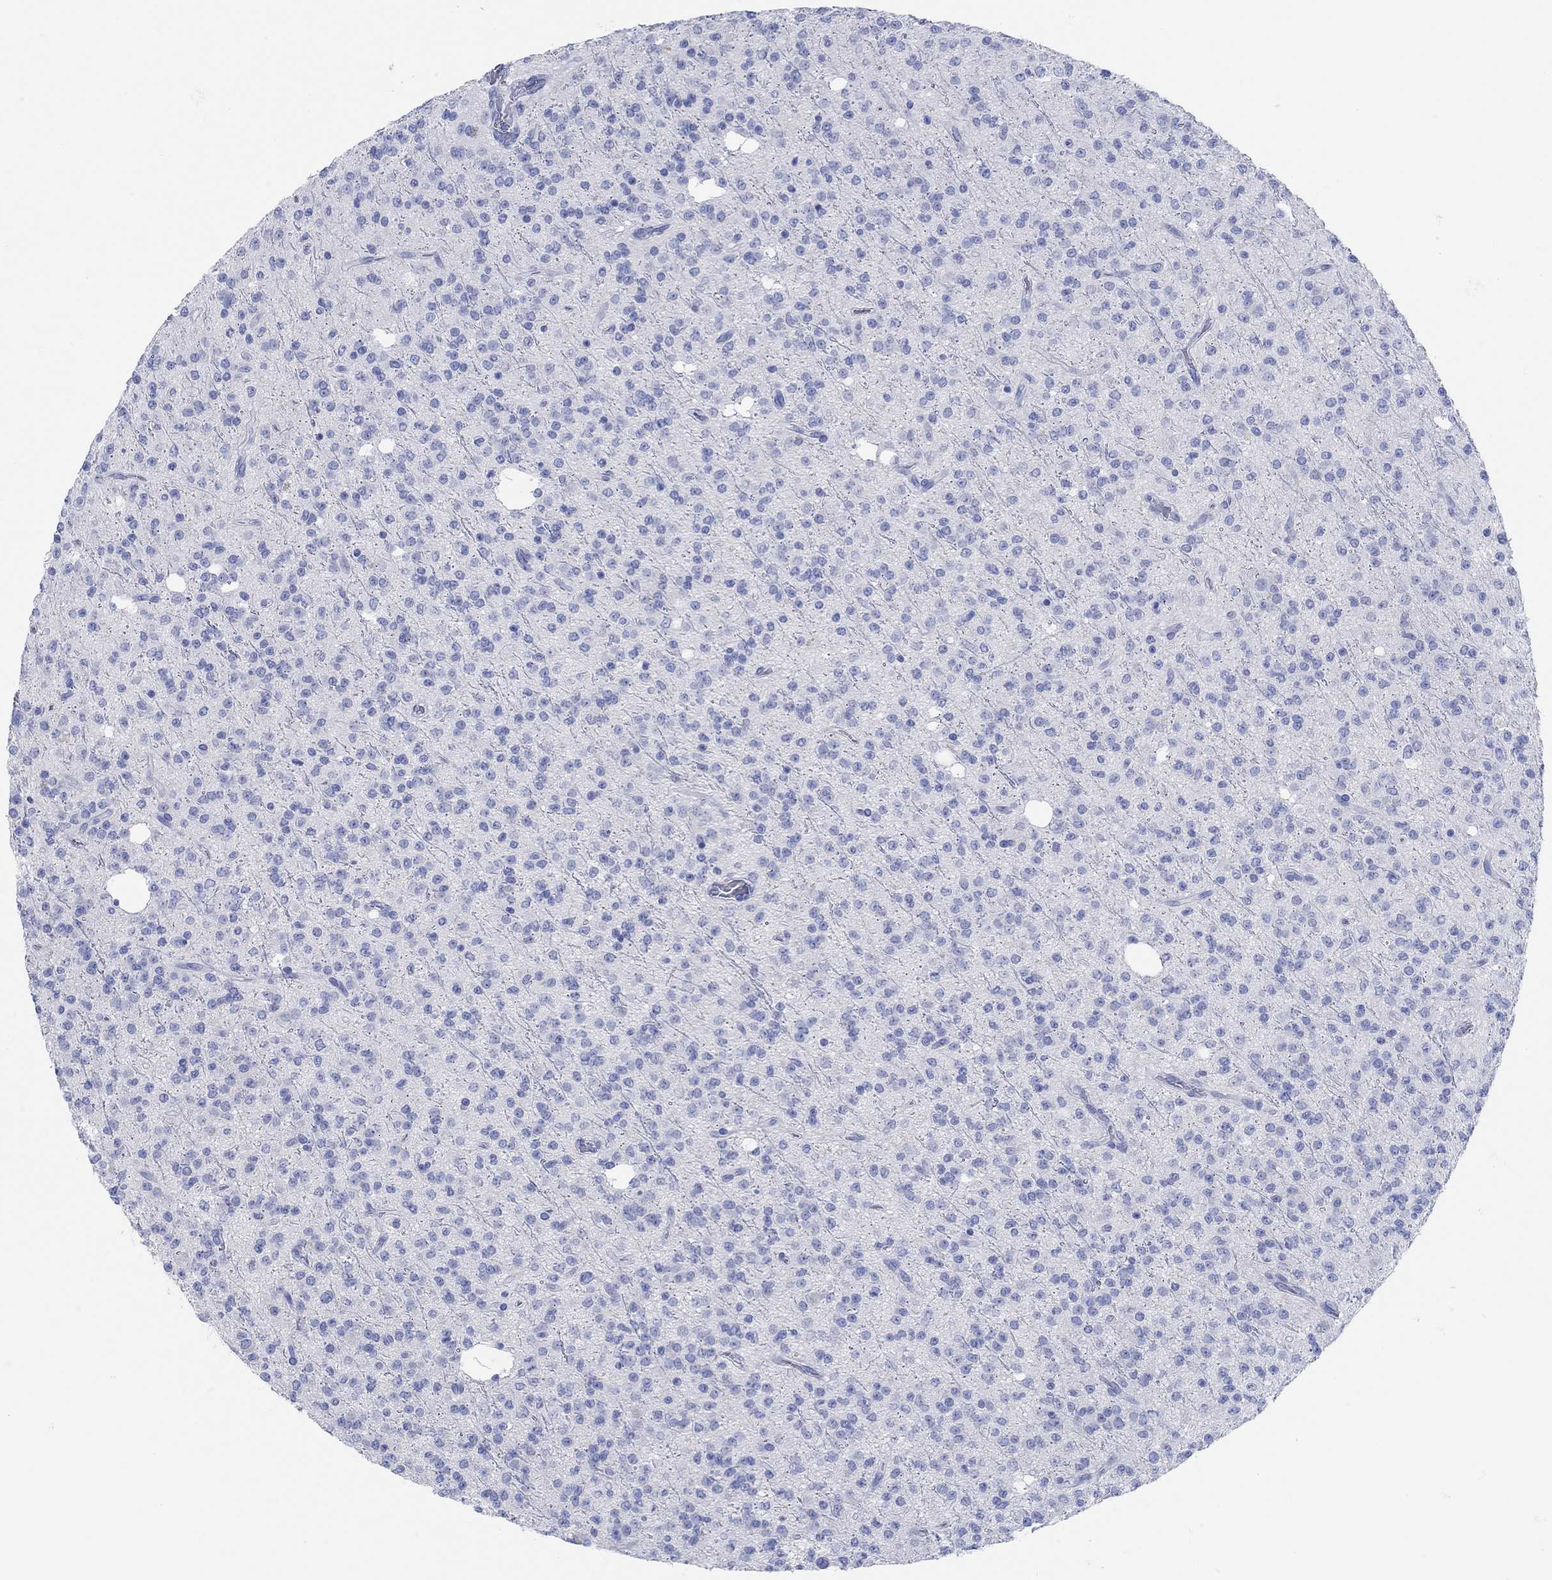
{"staining": {"intensity": "negative", "quantity": "none", "location": "none"}, "tissue": "glioma", "cell_type": "Tumor cells", "image_type": "cancer", "snomed": [{"axis": "morphology", "description": "Glioma, malignant, Low grade"}, {"axis": "topography", "description": "Brain"}], "caption": "Glioma stained for a protein using immunohistochemistry (IHC) displays no positivity tumor cells.", "gene": "AK8", "patient": {"sex": "male", "age": 27}}